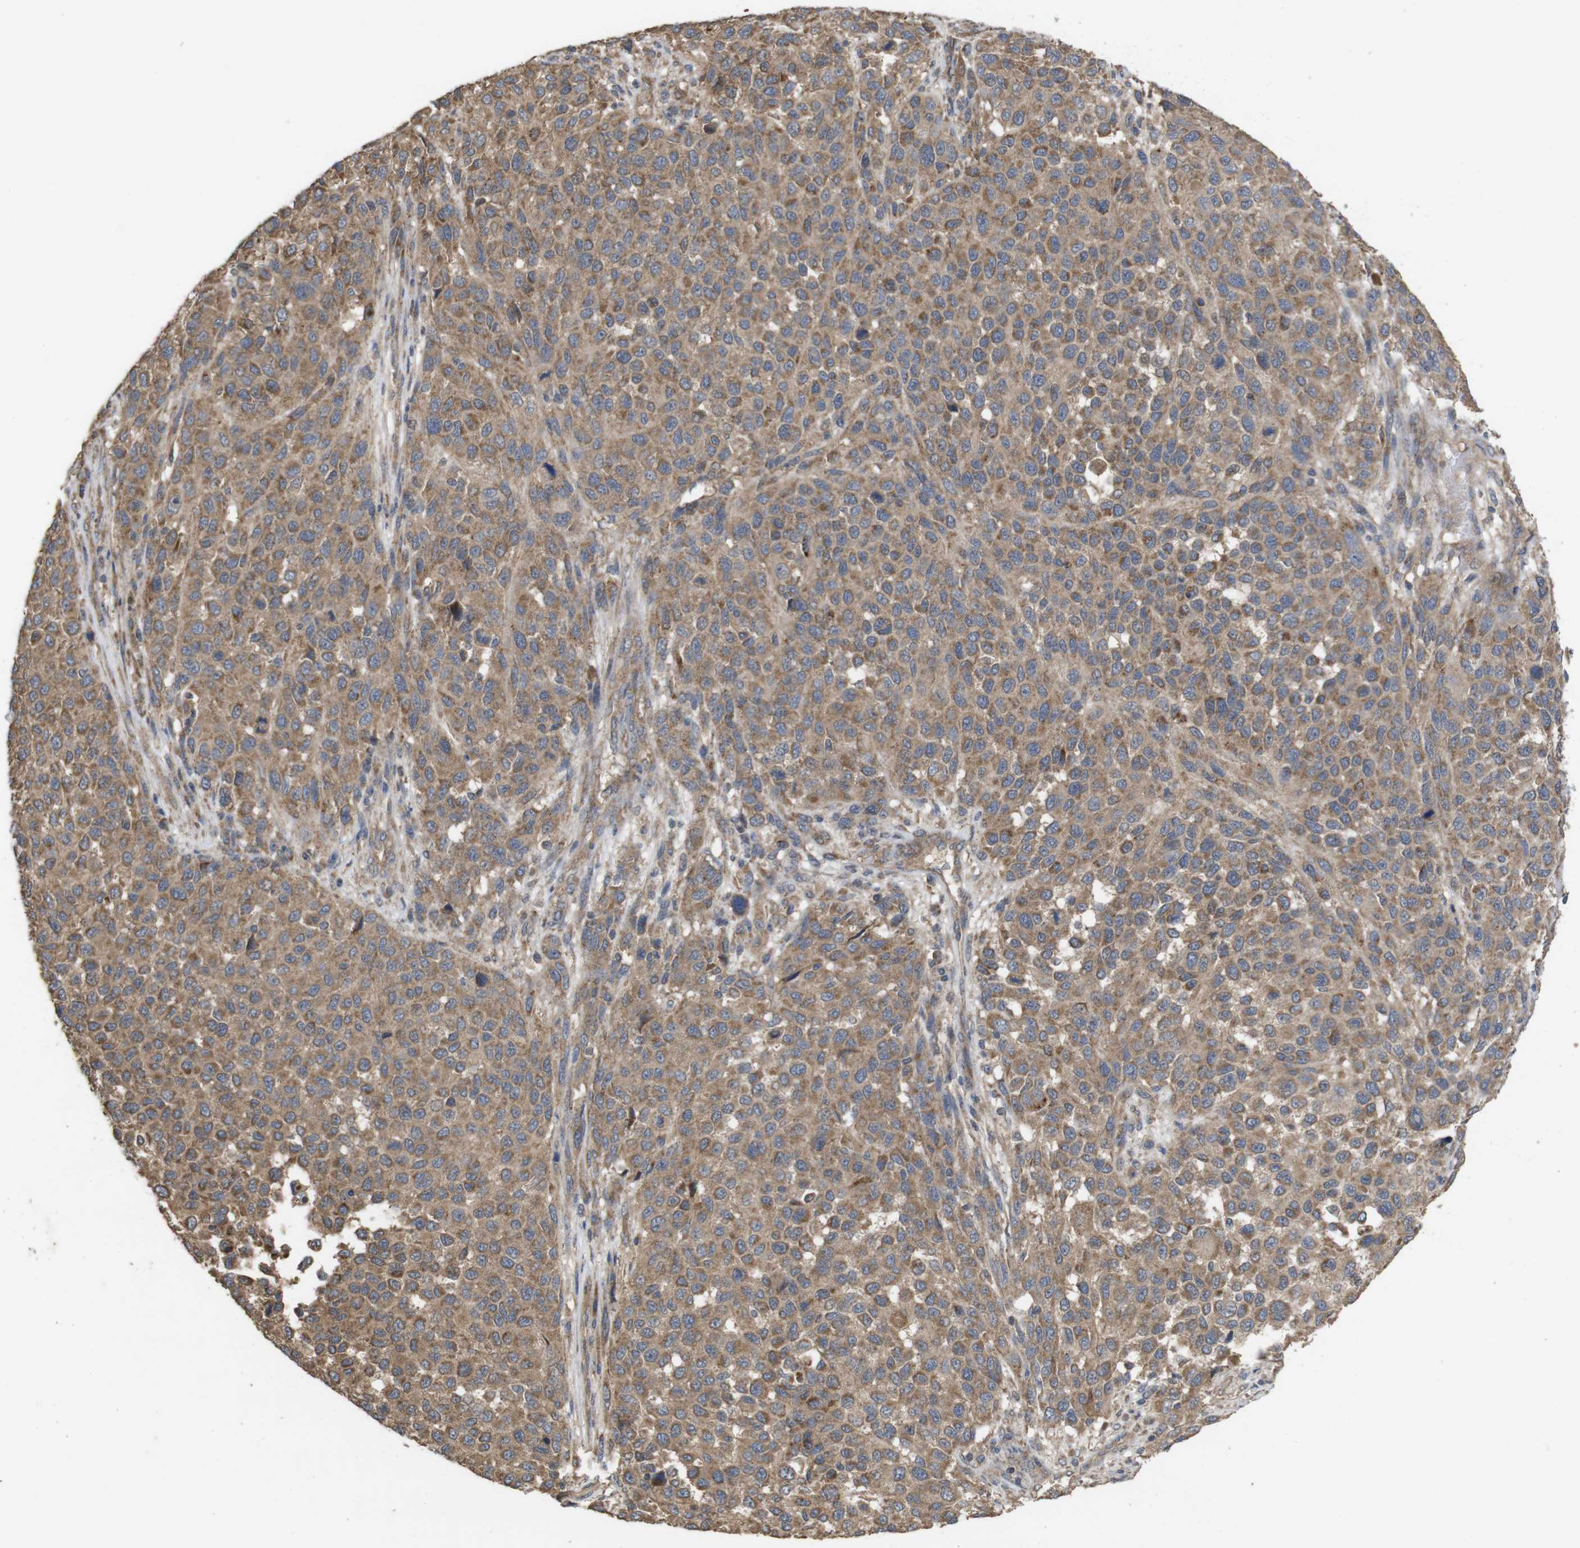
{"staining": {"intensity": "moderate", "quantity": ">75%", "location": "cytoplasmic/membranous"}, "tissue": "melanoma", "cell_type": "Tumor cells", "image_type": "cancer", "snomed": [{"axis": "morphology", "description": "Malignant melanoma, Metastatic site"}, {"axis": "topography", "description": "Lymph node"}], "caption": "DAB immunohistochemical staining of human melanoma reveals moderate cytoplasmic/membranous protein staining in approximately >75% of tumor cells.", "gene": "KCNS3", "patient": {"sex": "male", "age": 61}}